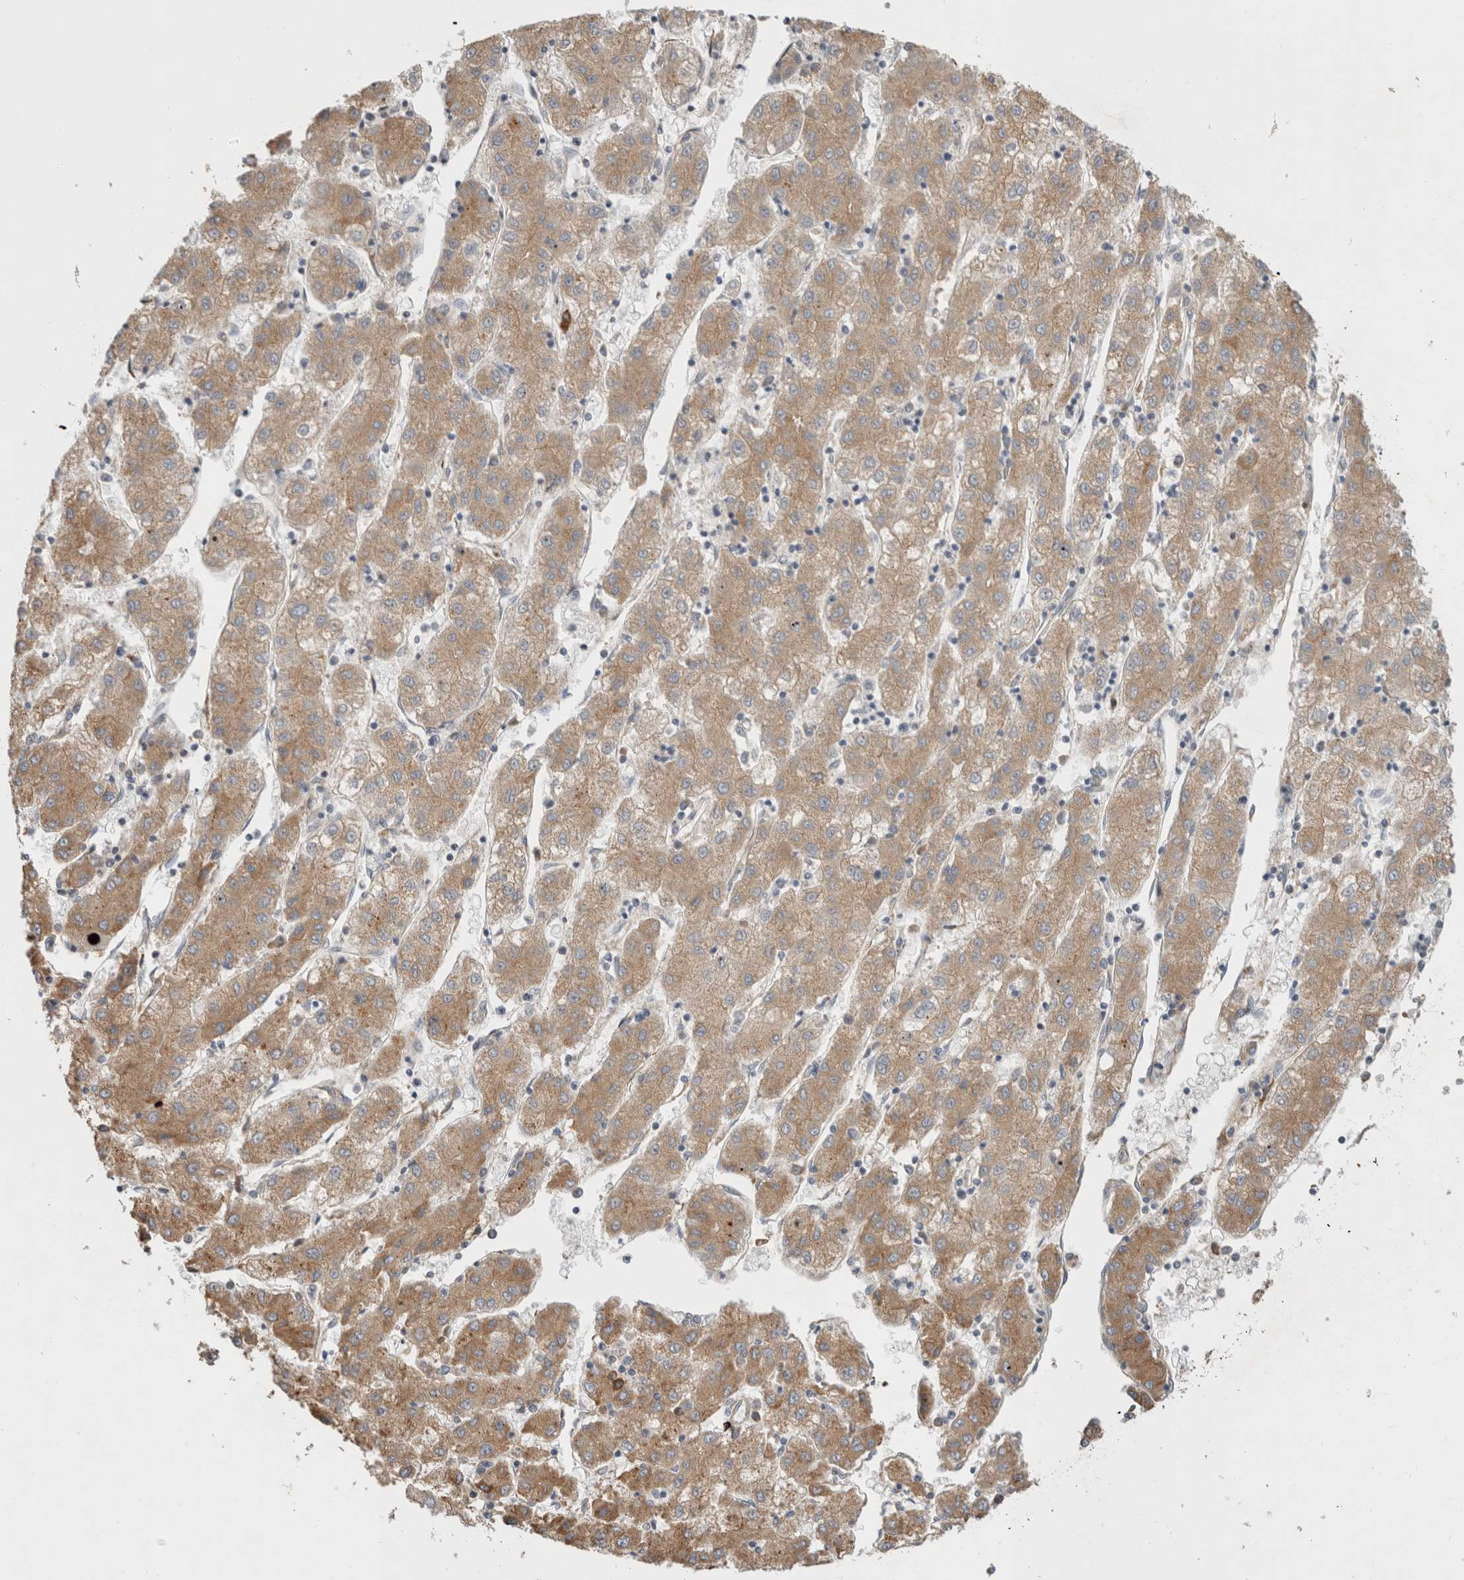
{"staining": {"intensity": "weak", "quantity": ">75%", "location": "cytoplasmic/membranous"}, "tissue": "liver cancer", "cell_type": "Tumor cells", "image_type": "cancer", "snomed": [{"axis": "morphology", "description": "Carcinoma, Hepatocellular, NOS"}, {"axis": "topography", "description": "Liver"}], "caption": "This photomicrograph demonstrates IHC staining of human liver hepatocellular carcinoma, with low weak cytoplasmic/membranous staining in about >75% of tumor cells.", "gene": "PDCD10", "patient": {"sex": "male", "age": 72}}